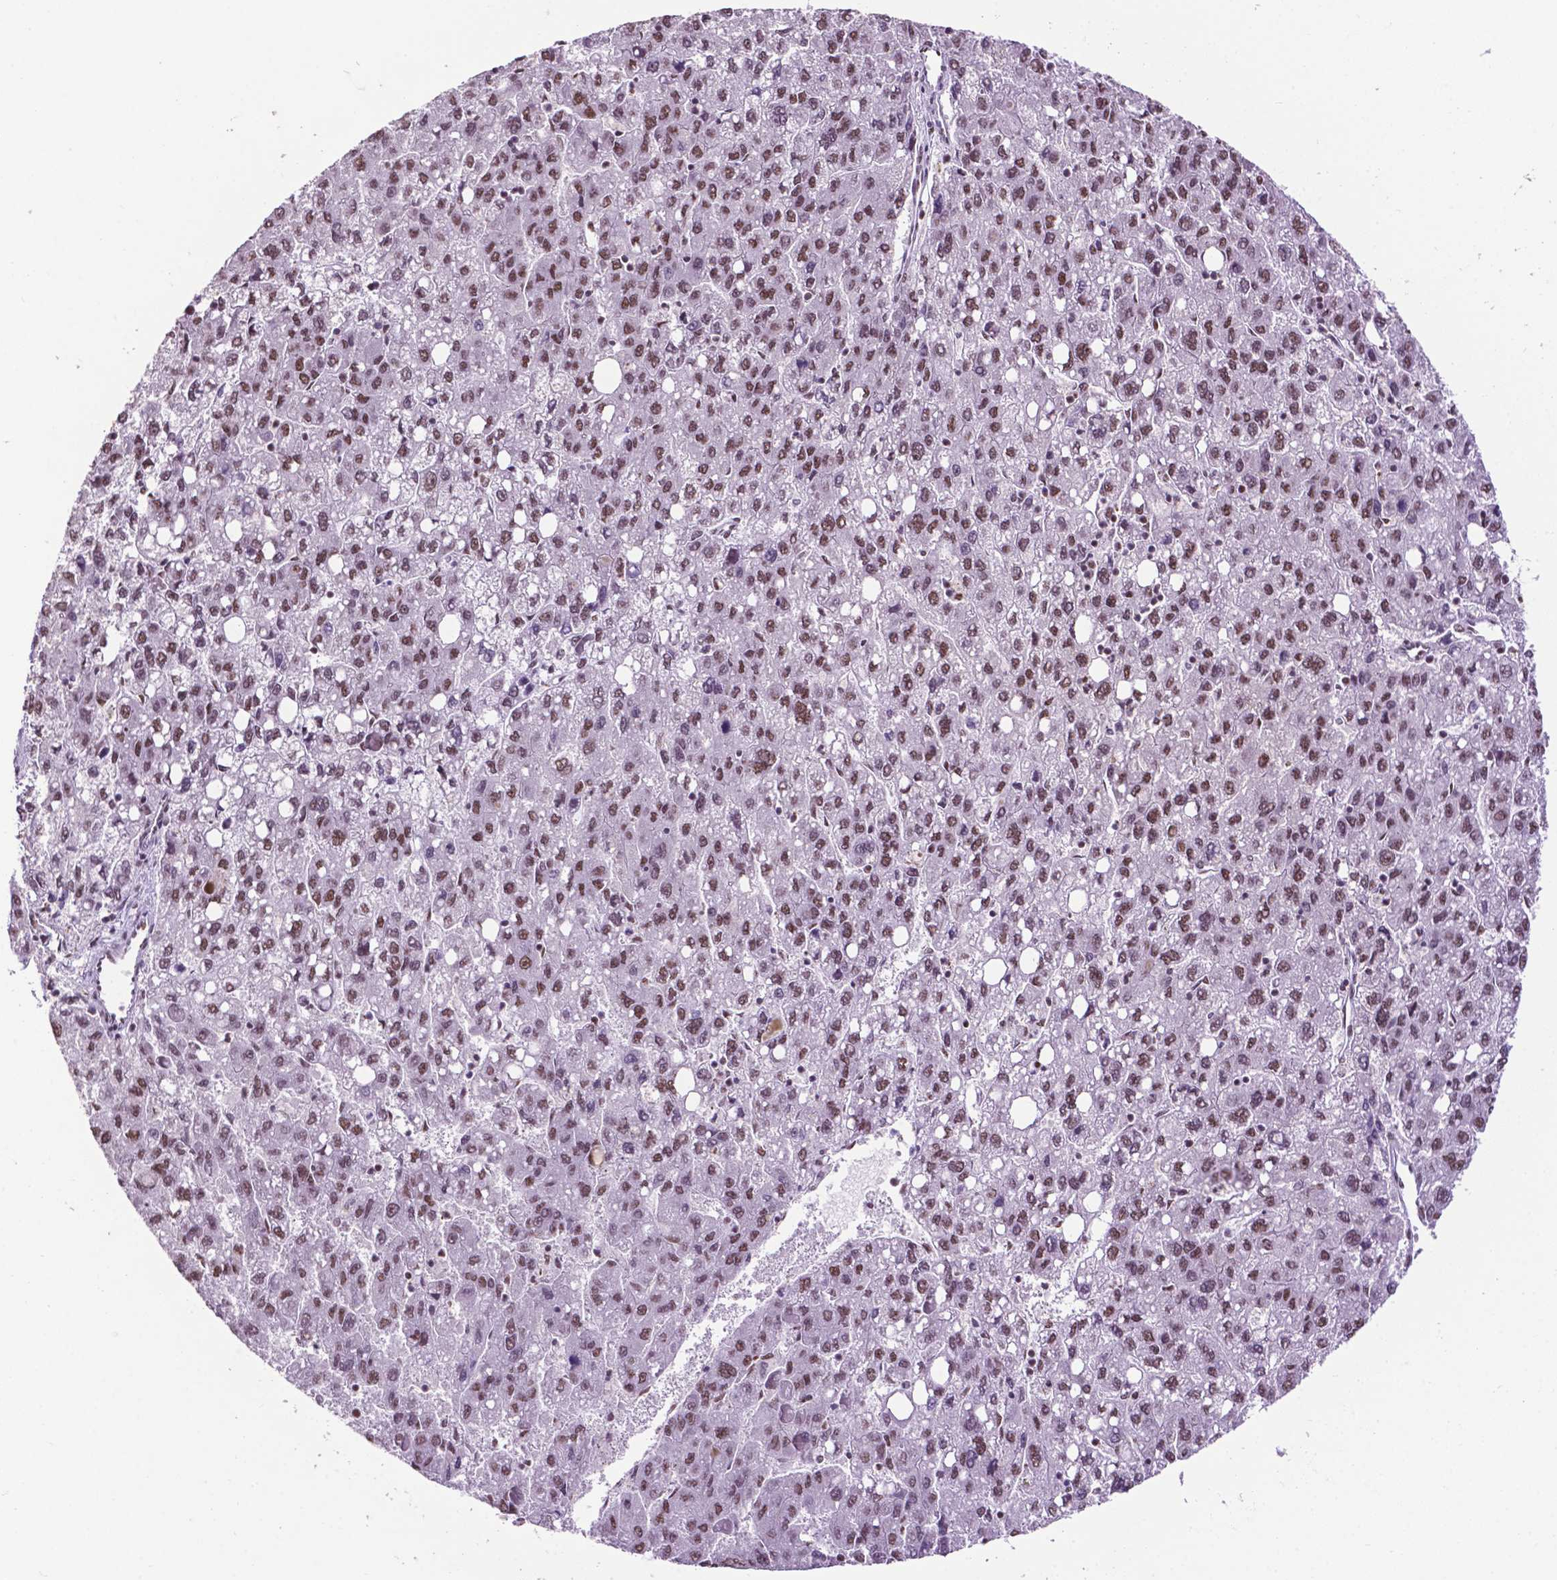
{"staining": {"intensity": "moderate", "quantity": ">75%", "location": "nuclear"}, "tissue": "liver cancer", "cell_type": "Tumor cells", "image_type": "cancer", "snomed": [{"axis": "morphology", "description": "Carcinoma, Hepatocellular, NOS"}, {"axis": "topography", "description": "Liver"}], "caption": "DAB immunohistochemical staining of human liver cancer displays moderate nuclear protein expression in approximately >75% of tumor cells.", "gene": "CCAR2", "patient": {"sex": "female", "age": 82}}